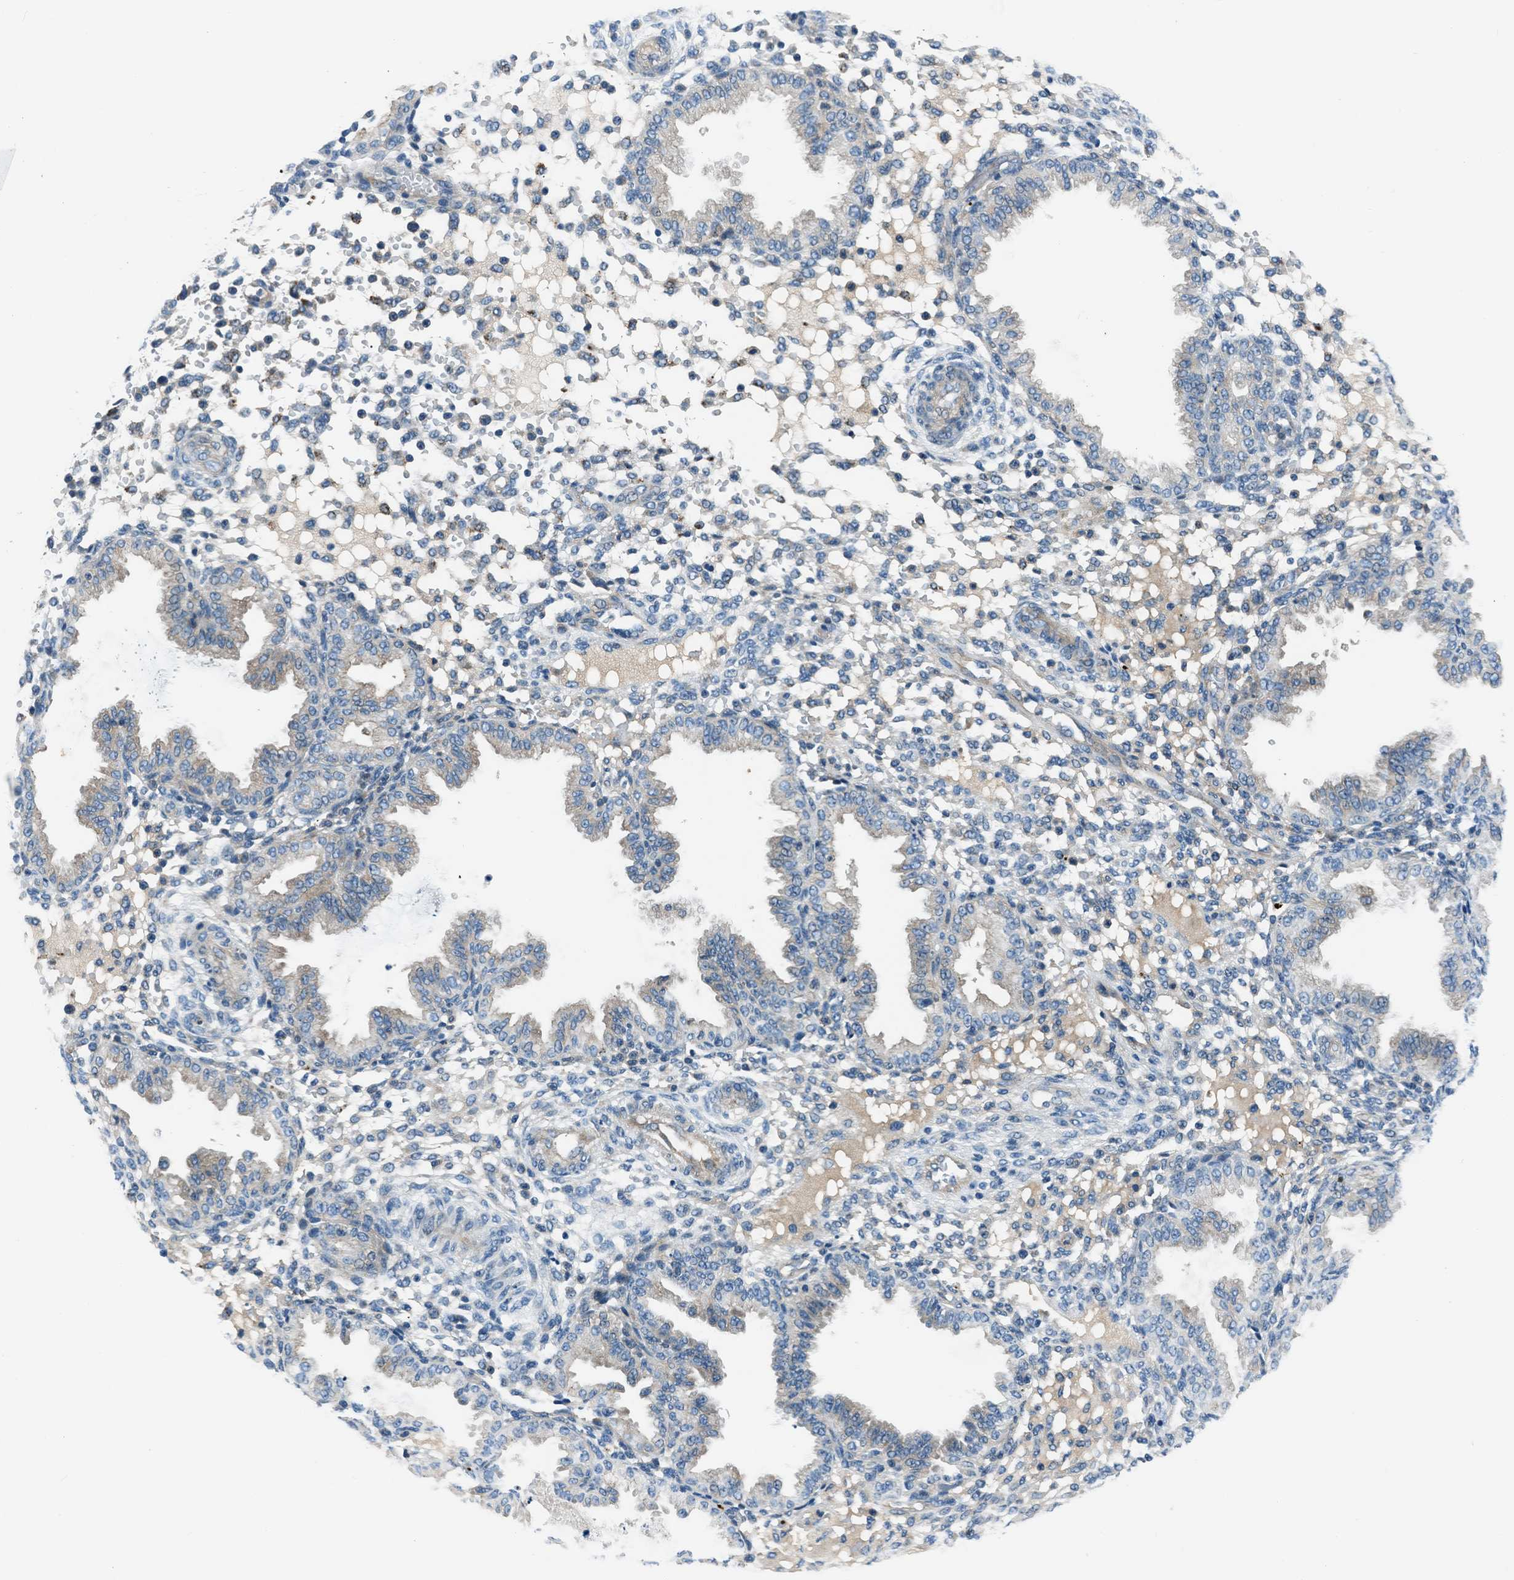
{"staining": {"intensity": "negative", "quantity": "none", "location": "none"}, "tissue": "endometrium", "cell_type": "Cells in endometrial stroma", "image_type": "normal", "snomed": [{"axis": "morphology", "description": "Normal tissue, NOS"}, {"axis": "topography", "description": "Endometrium"}], "caption": "This image is of unremarkable endometrium stained with immunohistochemistry to label a protein in brown with the nuclei are counter-stained blue. There is no positivity in cells in endometrial stroma. (Immunohistochemistry (ihc), brightfield microscopy, high magnification).", "gene": "SLC38A6", "patient": {"sex": "female", "age": 33}}